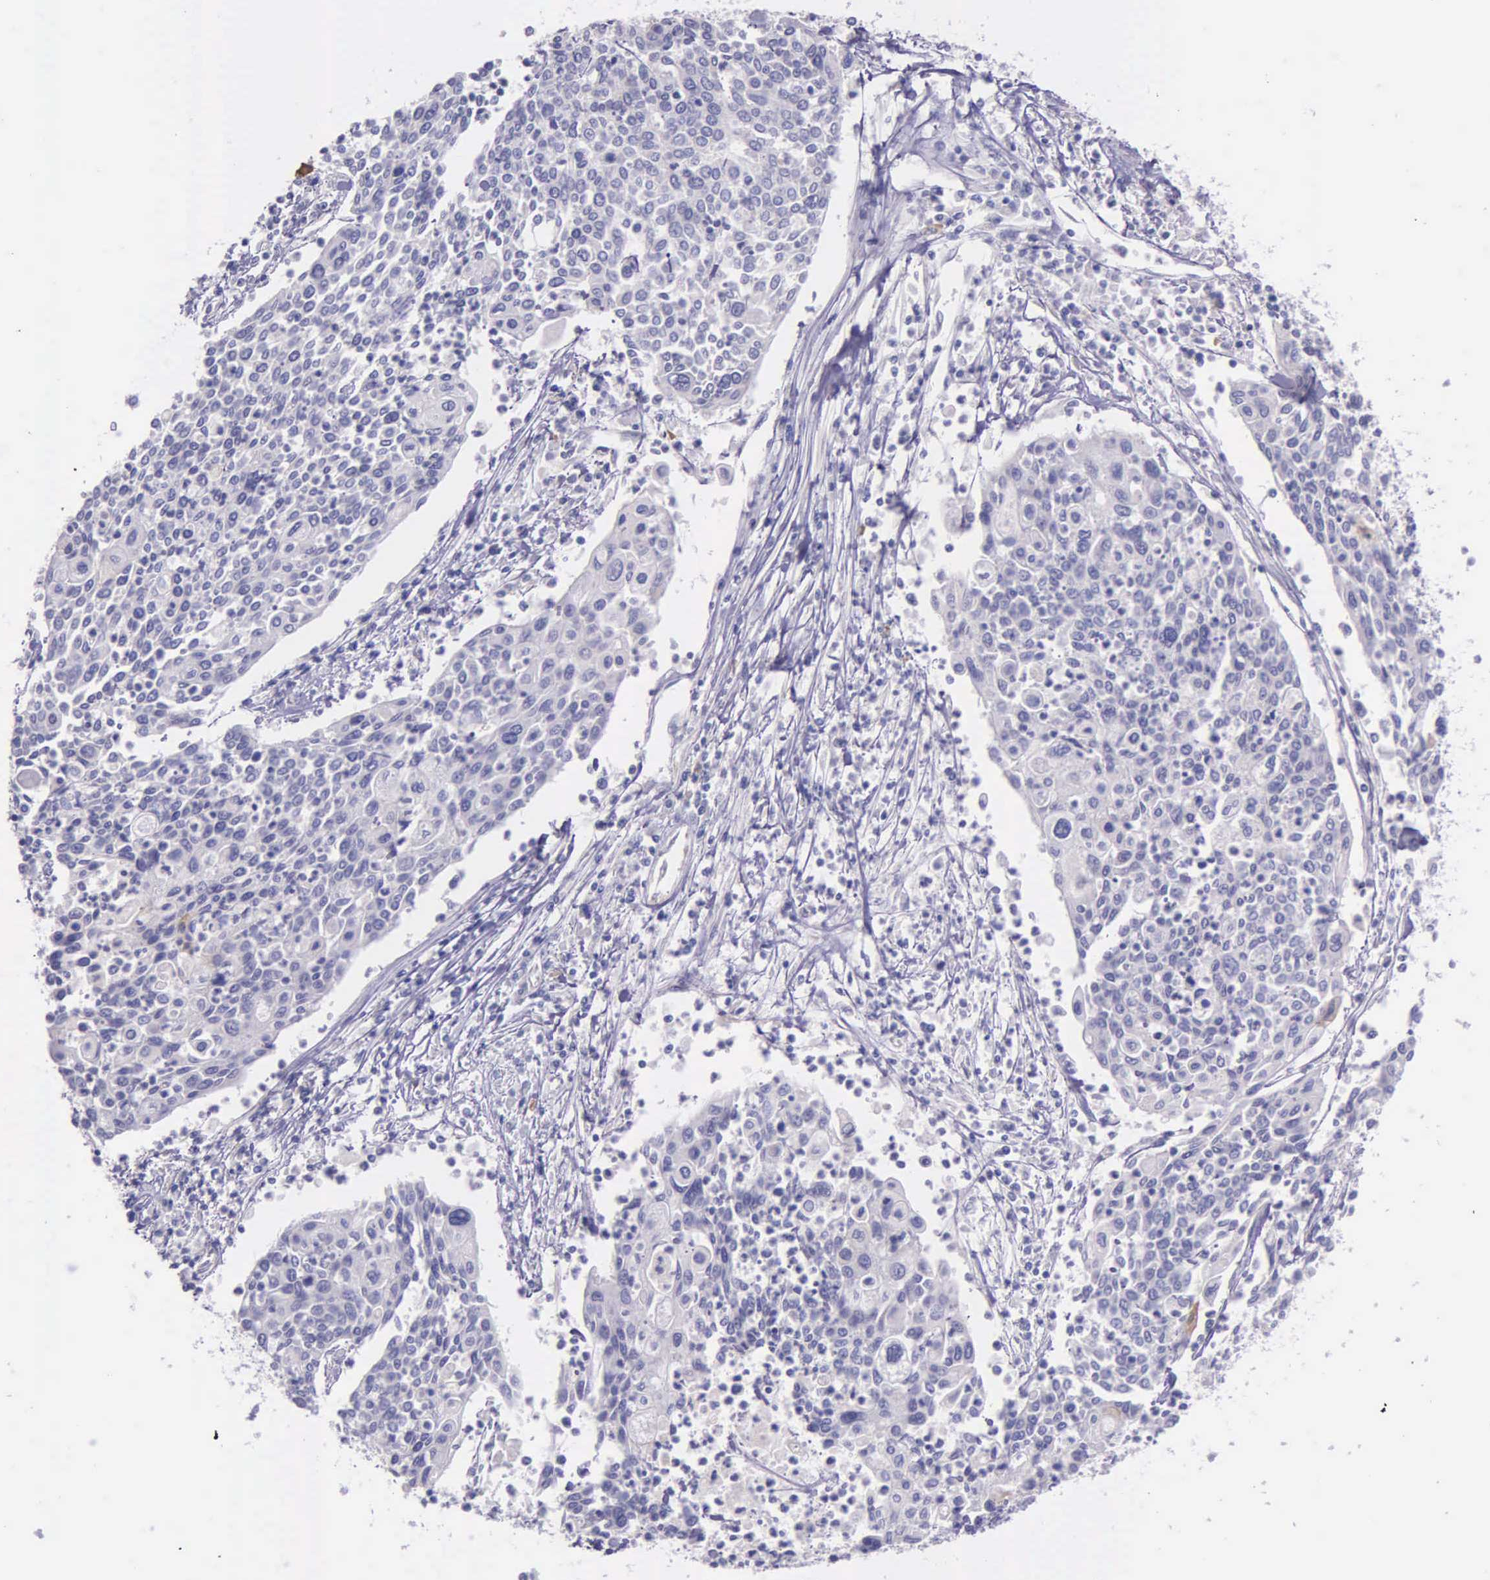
{"staining": {"intensity": "negative", "quantity": "none", "location": "none"}, "tissue": "cervical cancer", "cell_type": "Tumor cells", "image_type": "cancer", "snomed": [{"axis": "morphology", "description": "Squamous cell carcinoma, NOS"}, {"axis": "topography", "description": "Cervix"}], "caption": "IHC image of human cervical squamous cell carcinoma stained for a protein (brown), which displays no staining in tumor cells.", "gene": "THSD7A", "patient": {"sex": "female", "age": 40}}